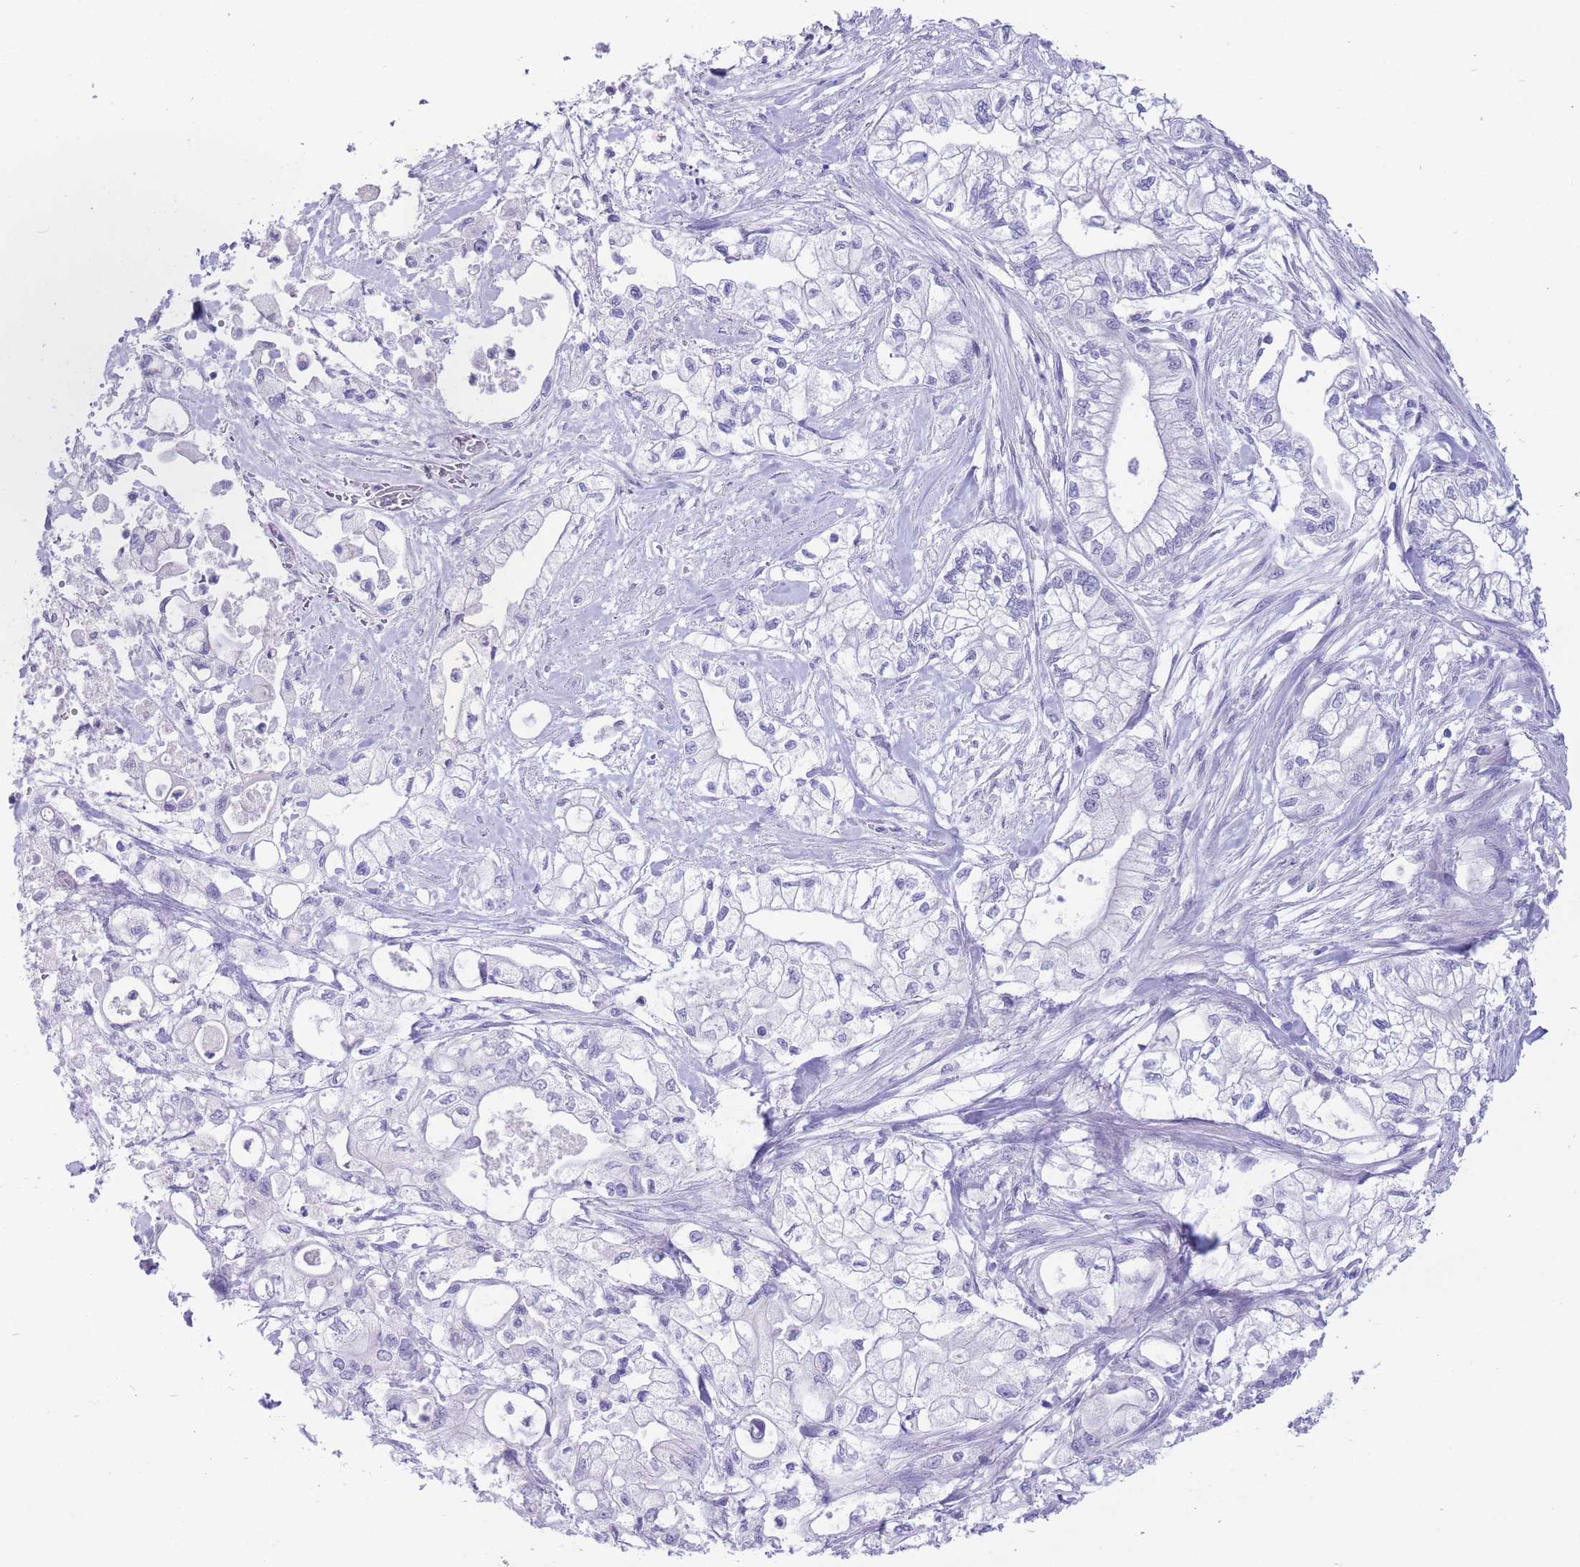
{"staining": {"intensity": "negative", "quantity": "none", "location": "none"}, "tissue": "pancreatic cancer", "cell_type": "Tumor cells", "image_type": "cancer", "snomed": [{"axis": "morphology", "description": "Adenocarcinoma, NOS"}, {"axis": "topography", "description": "Pancreas"}], "caption": "High power microscopy micrograph of an immunohistochemistry photomicrograph of pancreatic cancer (adenocarcinoma), revealing no significant positivity in tumor cells.", "gene": "ASAP3", "patient": {"sex": "male", "age": 79}}